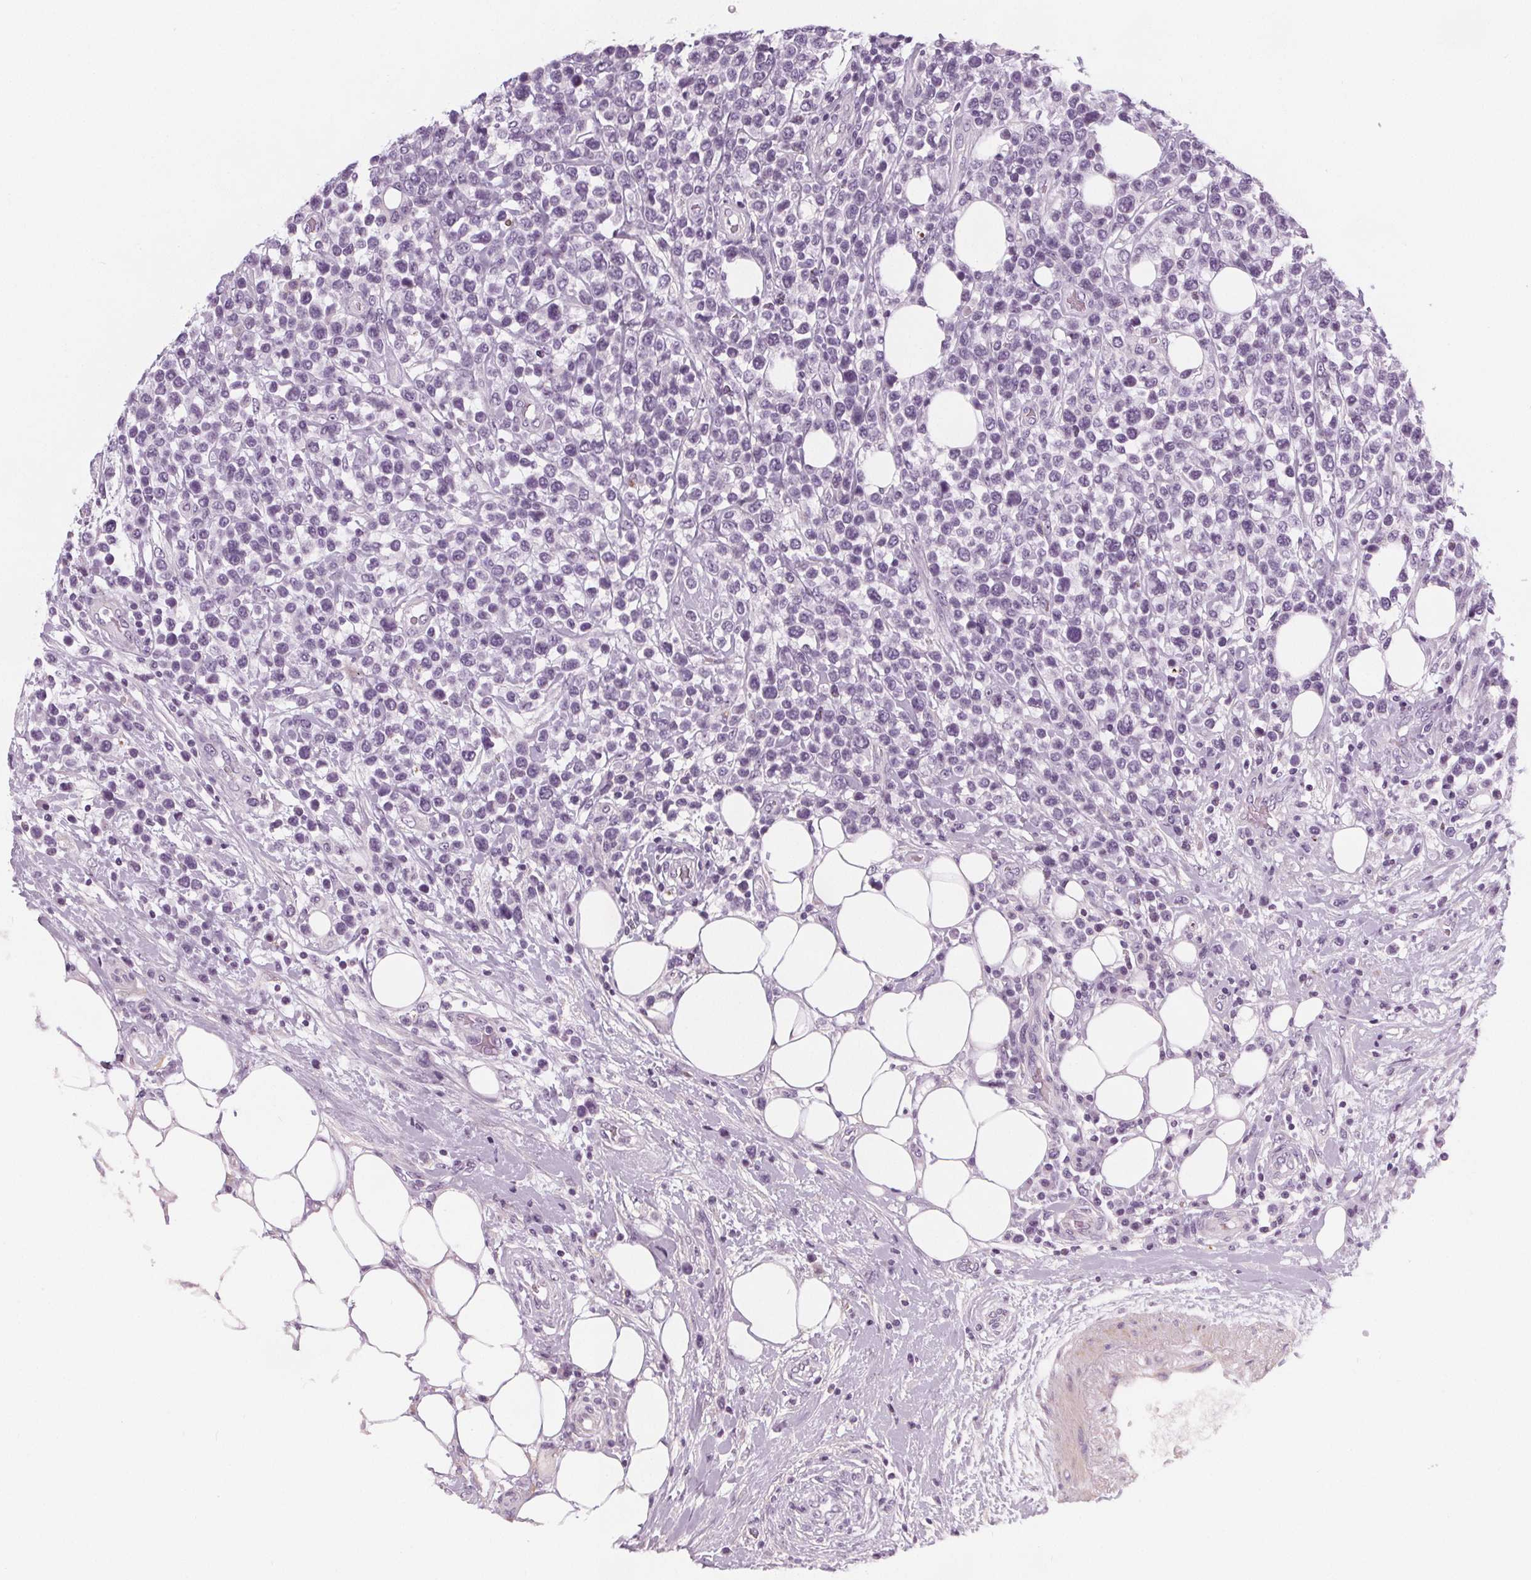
{"staining": {"intensity": "negative", "quantity": "none", "location": "none"}, "tissue": "lymphoma", "cell_type": "Tumor cells", "image_type": "cancer", "snomed": [{"axis": "morphology", "description": "Malignant lymphoma, non-Hodgkin's type, High grade"}, {"axis": "topography", "description": "Soft tissue"}], "caption": "A micrograph of high-grade malignant lymphoma, non-Hodgkin's type stained for a protein shows no brown staining in tumor cells.", "gene": "SLC5A12", "patient": {"sex": "female", "age": 56}}